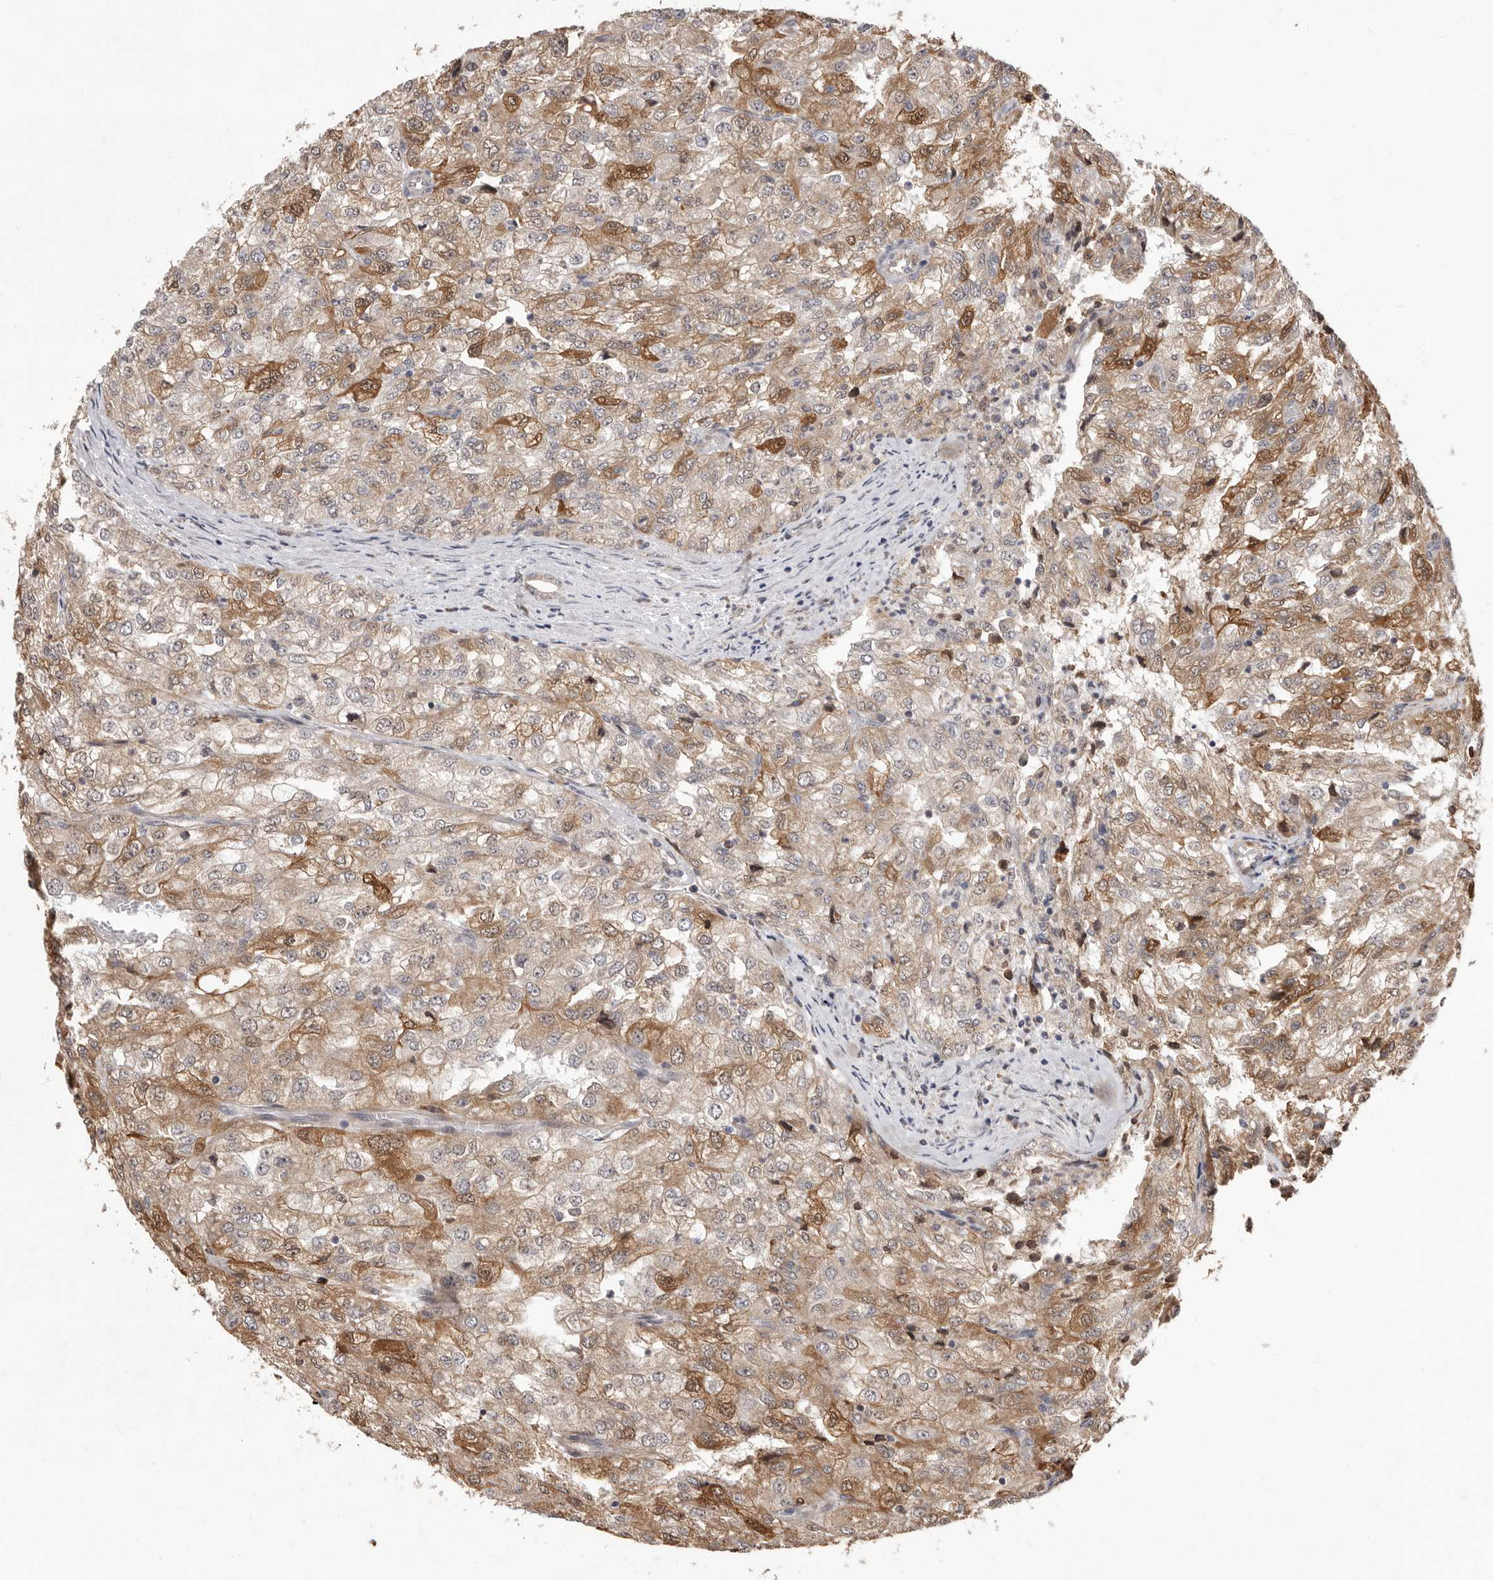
{"staining": {"intensity": "moderate", "quantity": "25%-75%", "location": "cytoplasmic/membranous"}, "tissue": "renal cancer", "cell_type": "Tumor cells", "image_type": "cancer", "snomed": [{"axis": "morphology", "description": "Adenocarcinoma, NOS"}, {"axis": "topography", "description": "Kidney"}], "caption": "Protein expression analysis of adenocarcinoma (renal) reveals moderate cytoplasmic/membranous staining in about 25%-75% of tumor cells.", "gene": "RRM2B", "patient": {"sex": "female", "age": 54}}